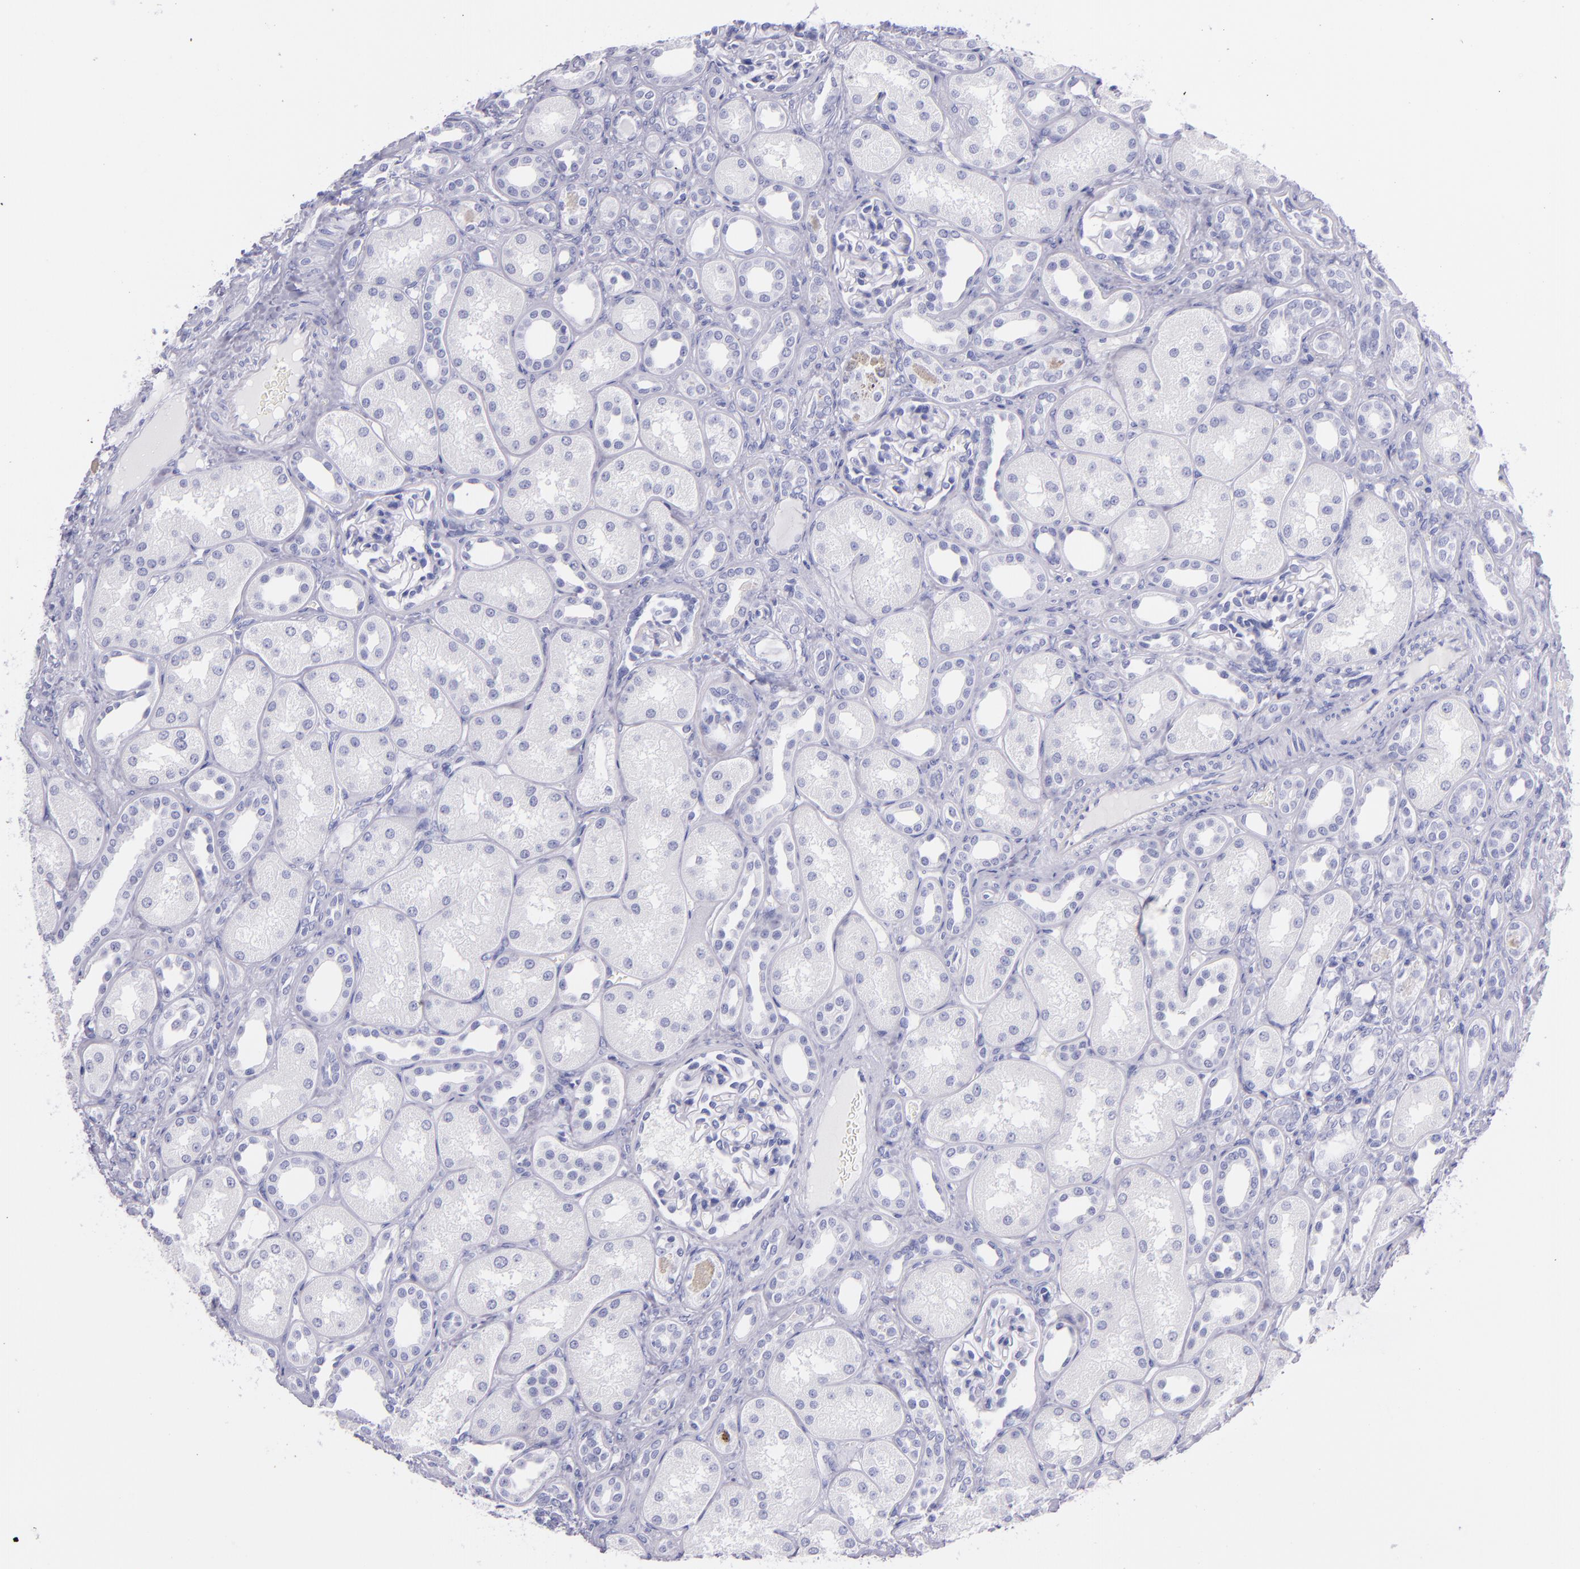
{"staining": {"intensity": "negative", "quantity": "none", "location": "none"}, "tissue": "kidney", "cell_type": "Cells in glomeruli", "image_type": "normal", "snomed": [{"axis": "morphology", "description": "Normal tissue, NOS"}, {"axis": "topography", "description": "Kidney"}], "caption": "Immunohistochemical staining of unremarkable human kidney demonstrates no significant expression in cells in glomeruli.", "gene": "SFTPB", "patient": {"sex": "male", "age": 7}}